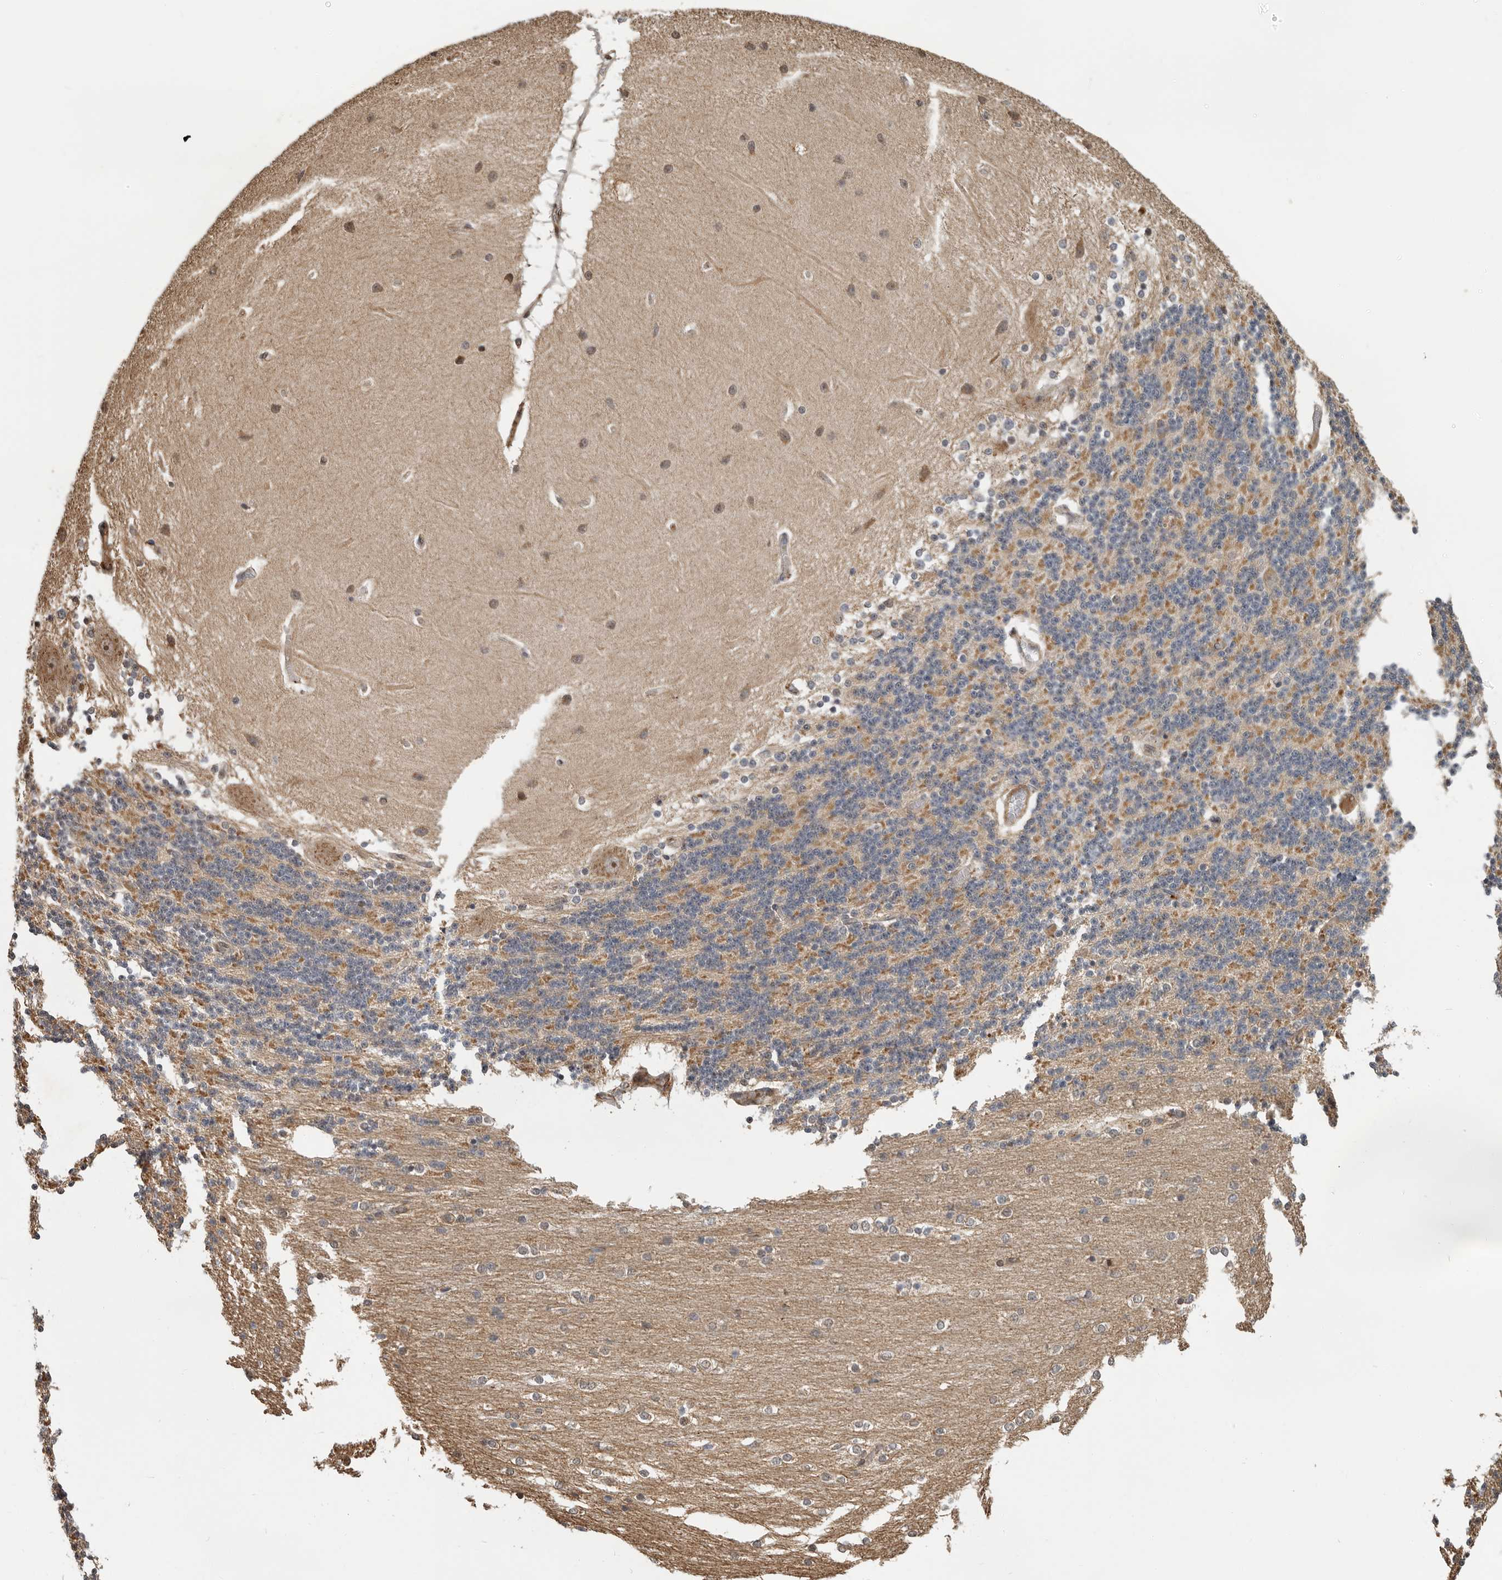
{"staining": {"intensity": "moderate", "quantity": "<25%", "location": "cytoplasmic/membranous"}, "tissue": "cerebellum", "cell_type": "Cells in granular layer", "image_type": "normal", "snomed": [{"axis": "morphology", "description": "Normal tissue, NOS"}, {"axis": "topography", "description": "Cerebellum"}], "caption": "IHC (DAB) staining of normal cerebellum shows moderate cytoplasmic/membranous protein positivity in approximately <25% of cells in granular layer.", "gene": "RNF157", "patient": {"sex": "female", "age": 54}}